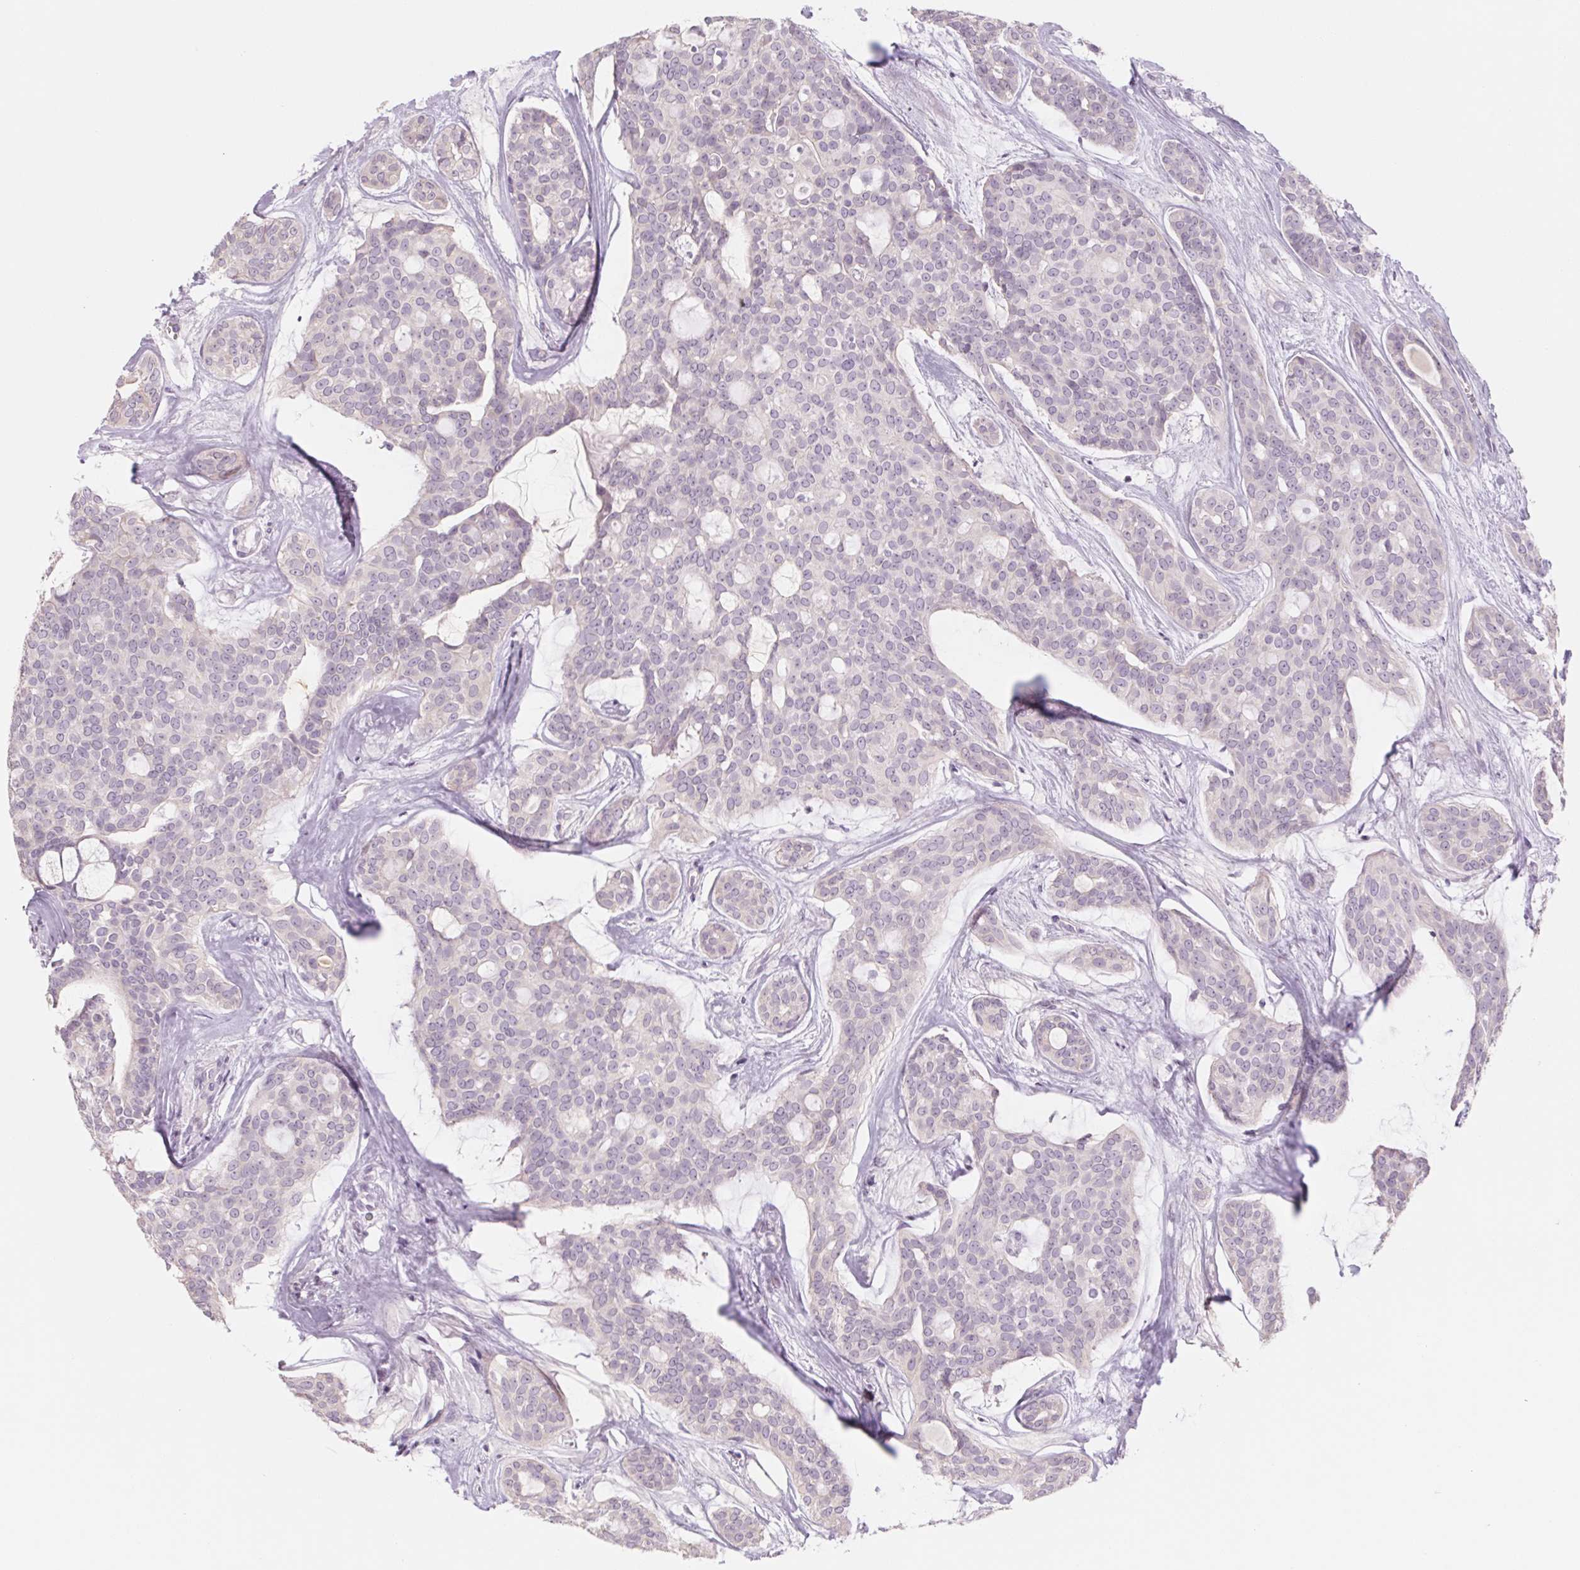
{"staining": {"intensity": "negative", "quantity": "none", "location": "none"}, "tissue": "head and neck cancer", "cell_type": "Tumor cells", "image_type": "cancer", "snomed": [{"axis": "morphology", "description": "Adenocarcinoma, NOS"}, {"axis": "topography", "description": "Head-Neck"}], "caption": "DAB immunohistochemical staining of head and neck adenocarcinoma reveals no significant staining in tumor cells. (DAB IHC visualized using brightfield microscopy, high magnification).", "gene": "POU1F1", "patient": {"sex": "male", "age": 66}}